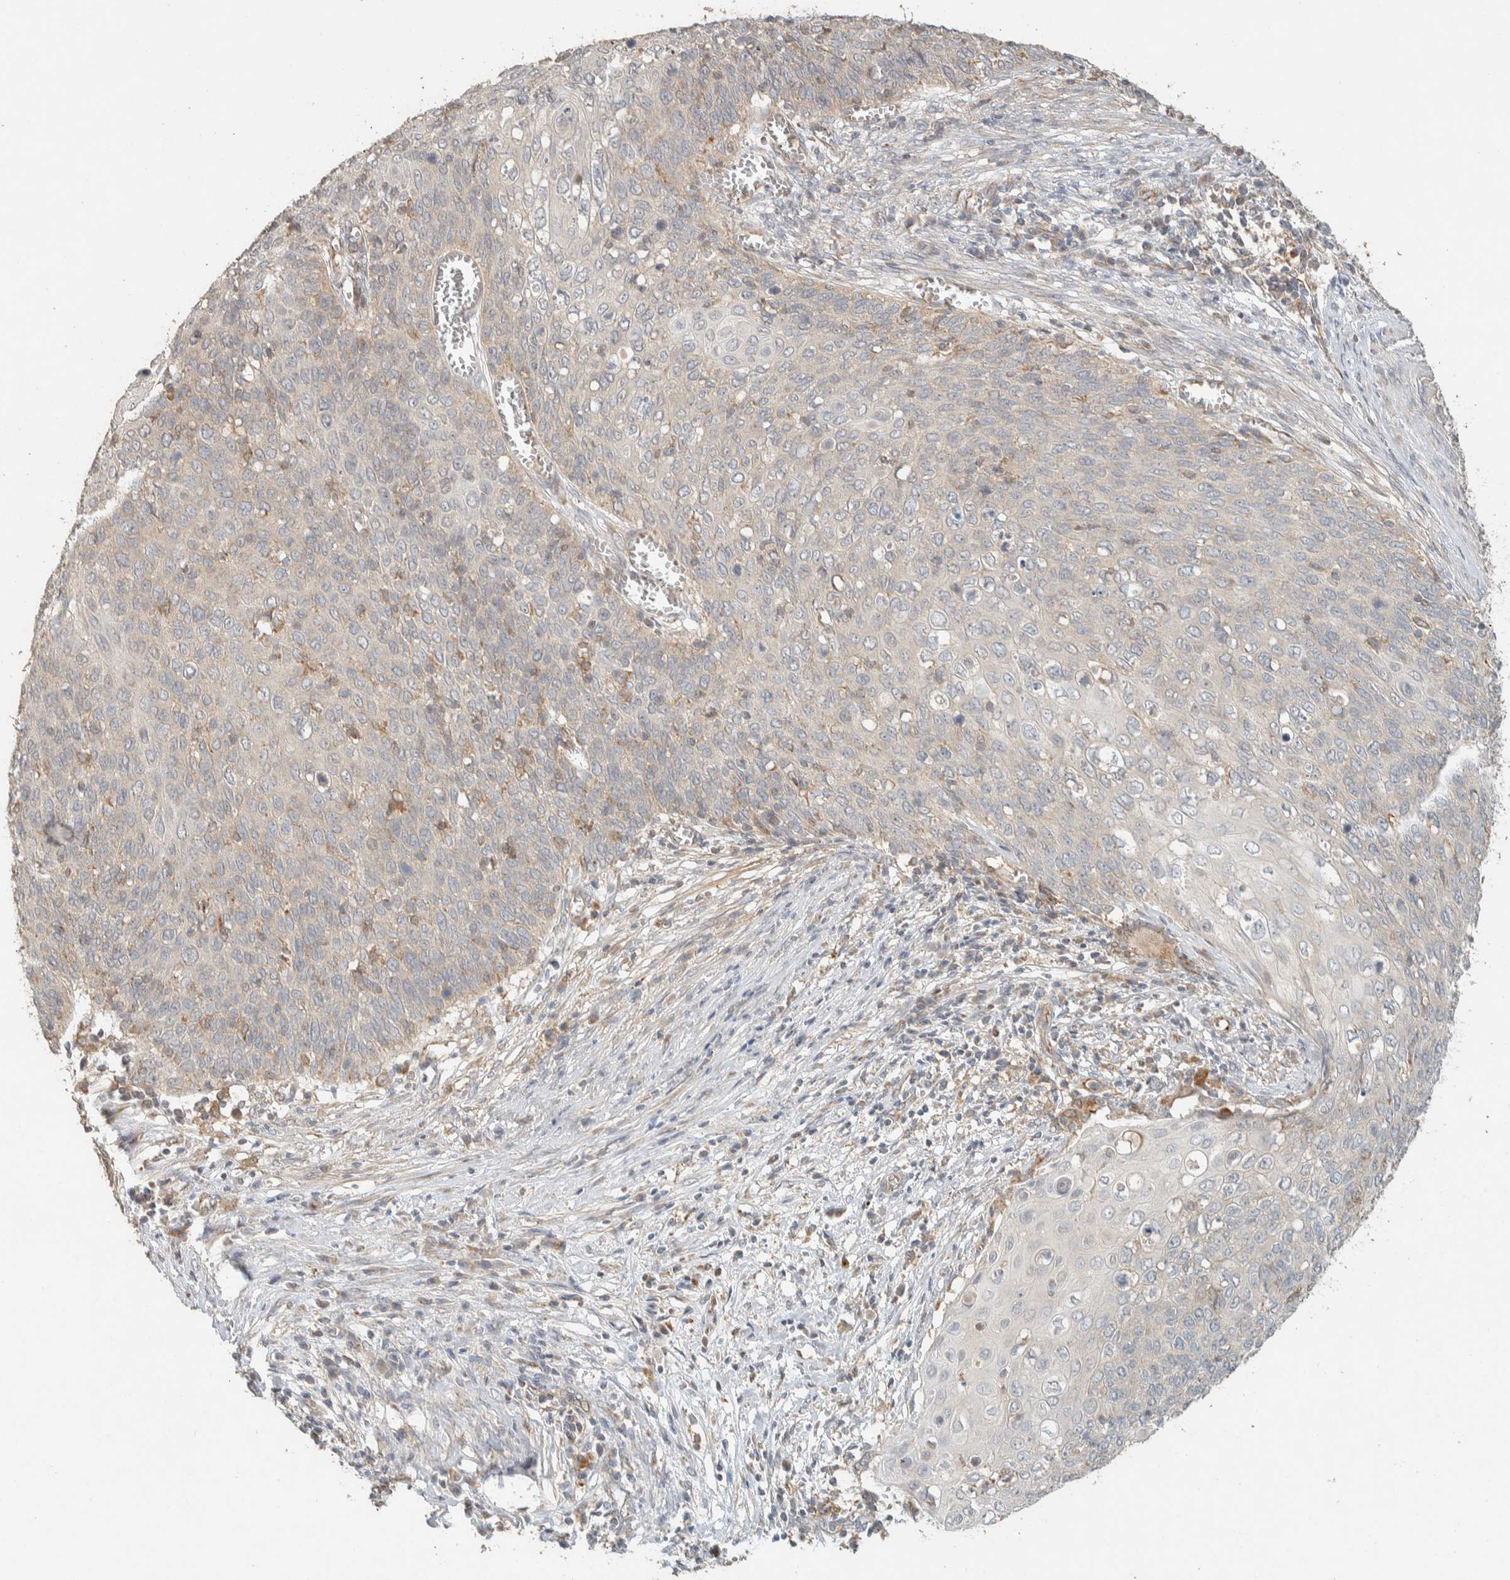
{"staining": {"intensity": "negative", "quantity": "none", "location": "none"}, "tissue": "cervical cancer", "cell_type": "Tumor cells", "image_type": "cancer", "snomed": [{"axis": "morphology", "description": "Squamous cell carcinoma, NOS"}, {"axis": "topography", "description": "Cervix"}], "caption": "A histopathology image of cervical squamous cell carcinoma stained for a protein shows no brown staining in tumor cells.", "gene": "PDE7B", "patient": {"sex": "female", "age": 39}}